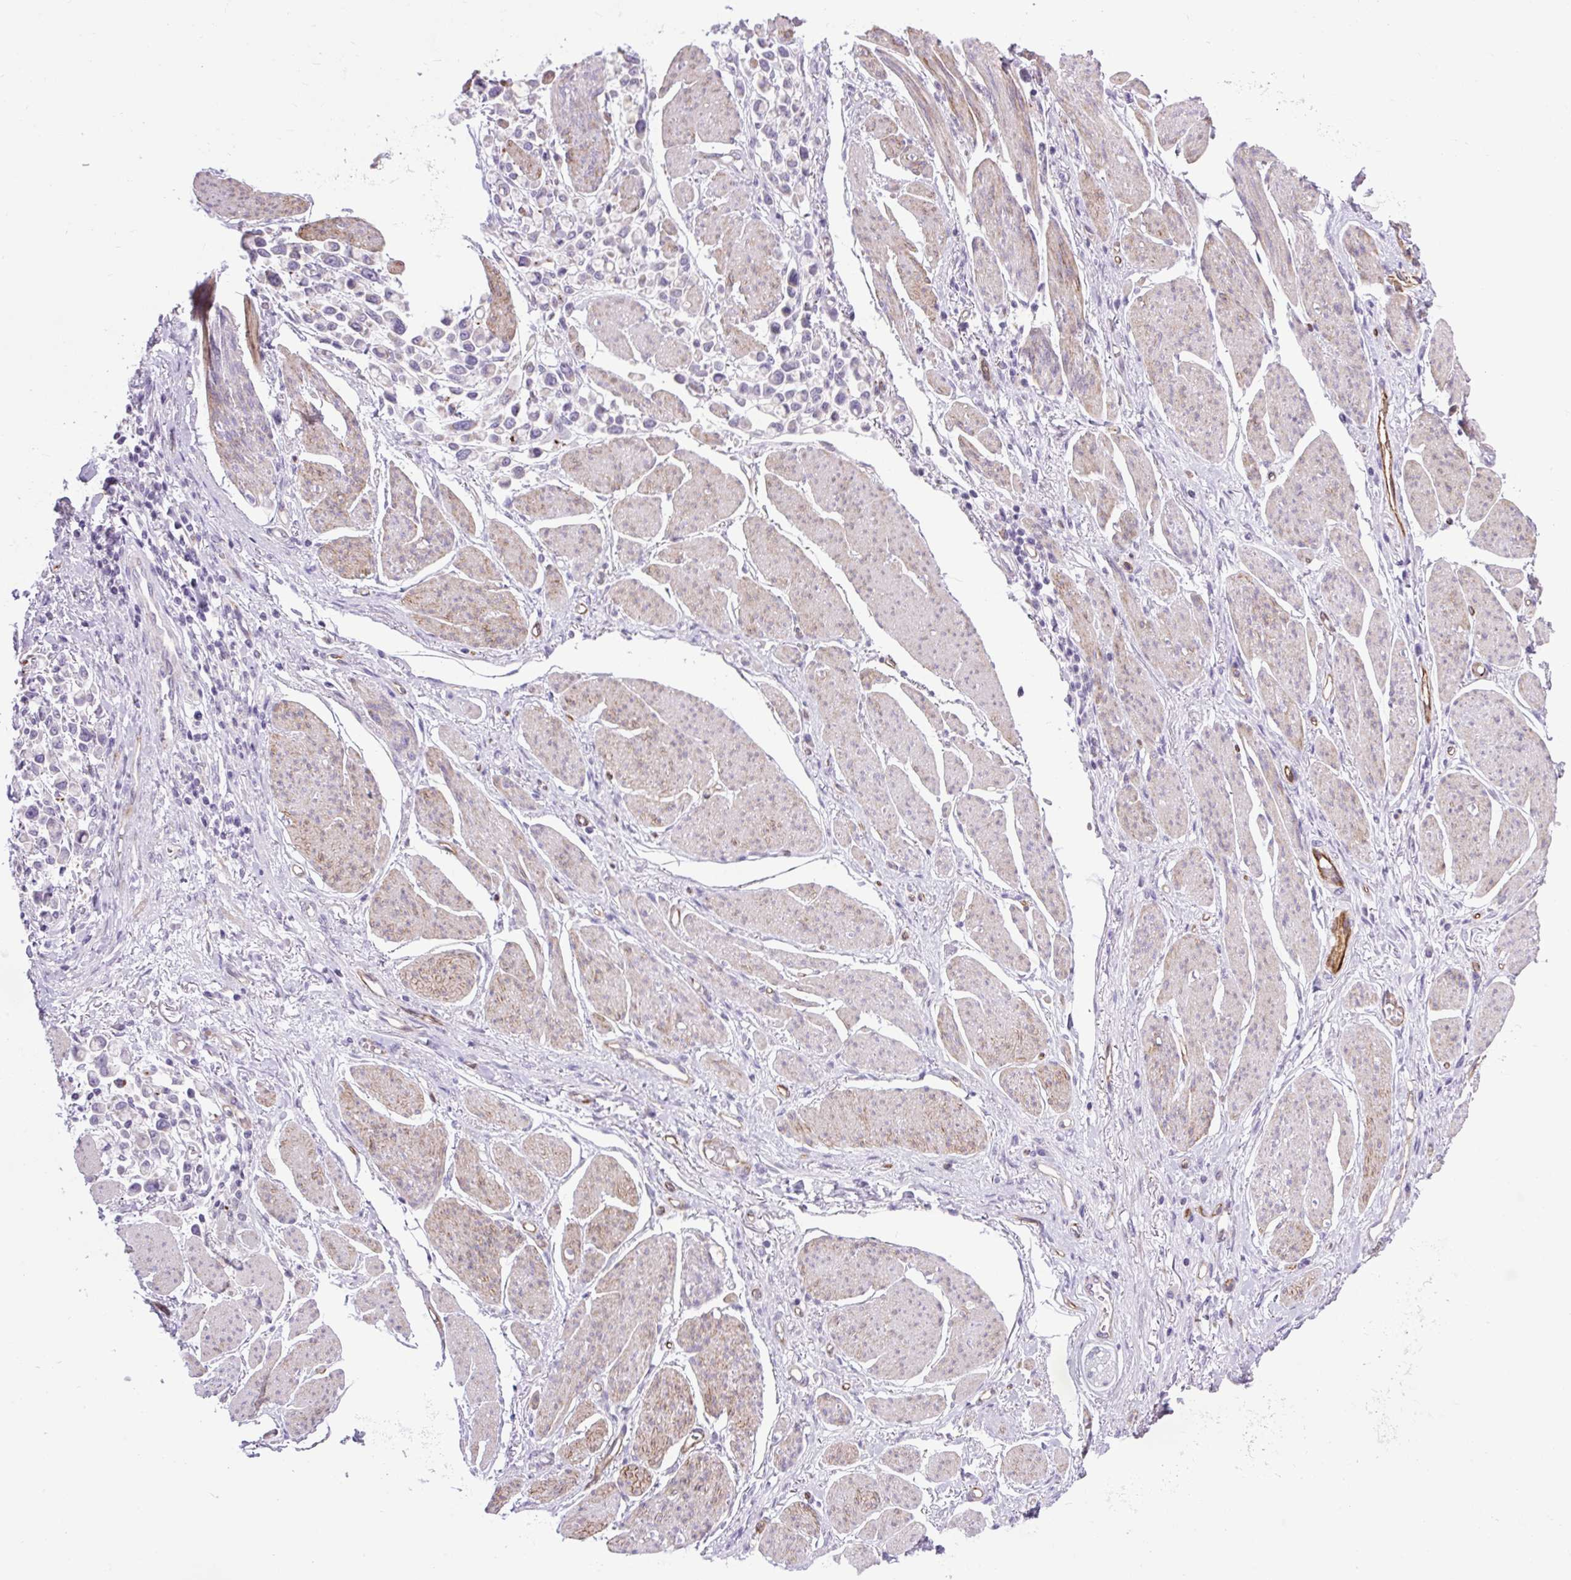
{"staining": {"intensity": "negative", "quantity": "none", "location": "none"}, "tissue": "stomach cancer", "cell_type": "Tumor cells", "image_type": "cancer", "snomed": [{"axis": "morphology", "description": "Adenocarcinoma, NOS"}, {"axis": "topography", "description": "Stomach"}], "caption": "Histopathology image shows no significant protein positivity in tumor cells of stomach adenocarcinoma.", "gene": "RNASE10", "patient": {"sex": "female", "age": 81}}